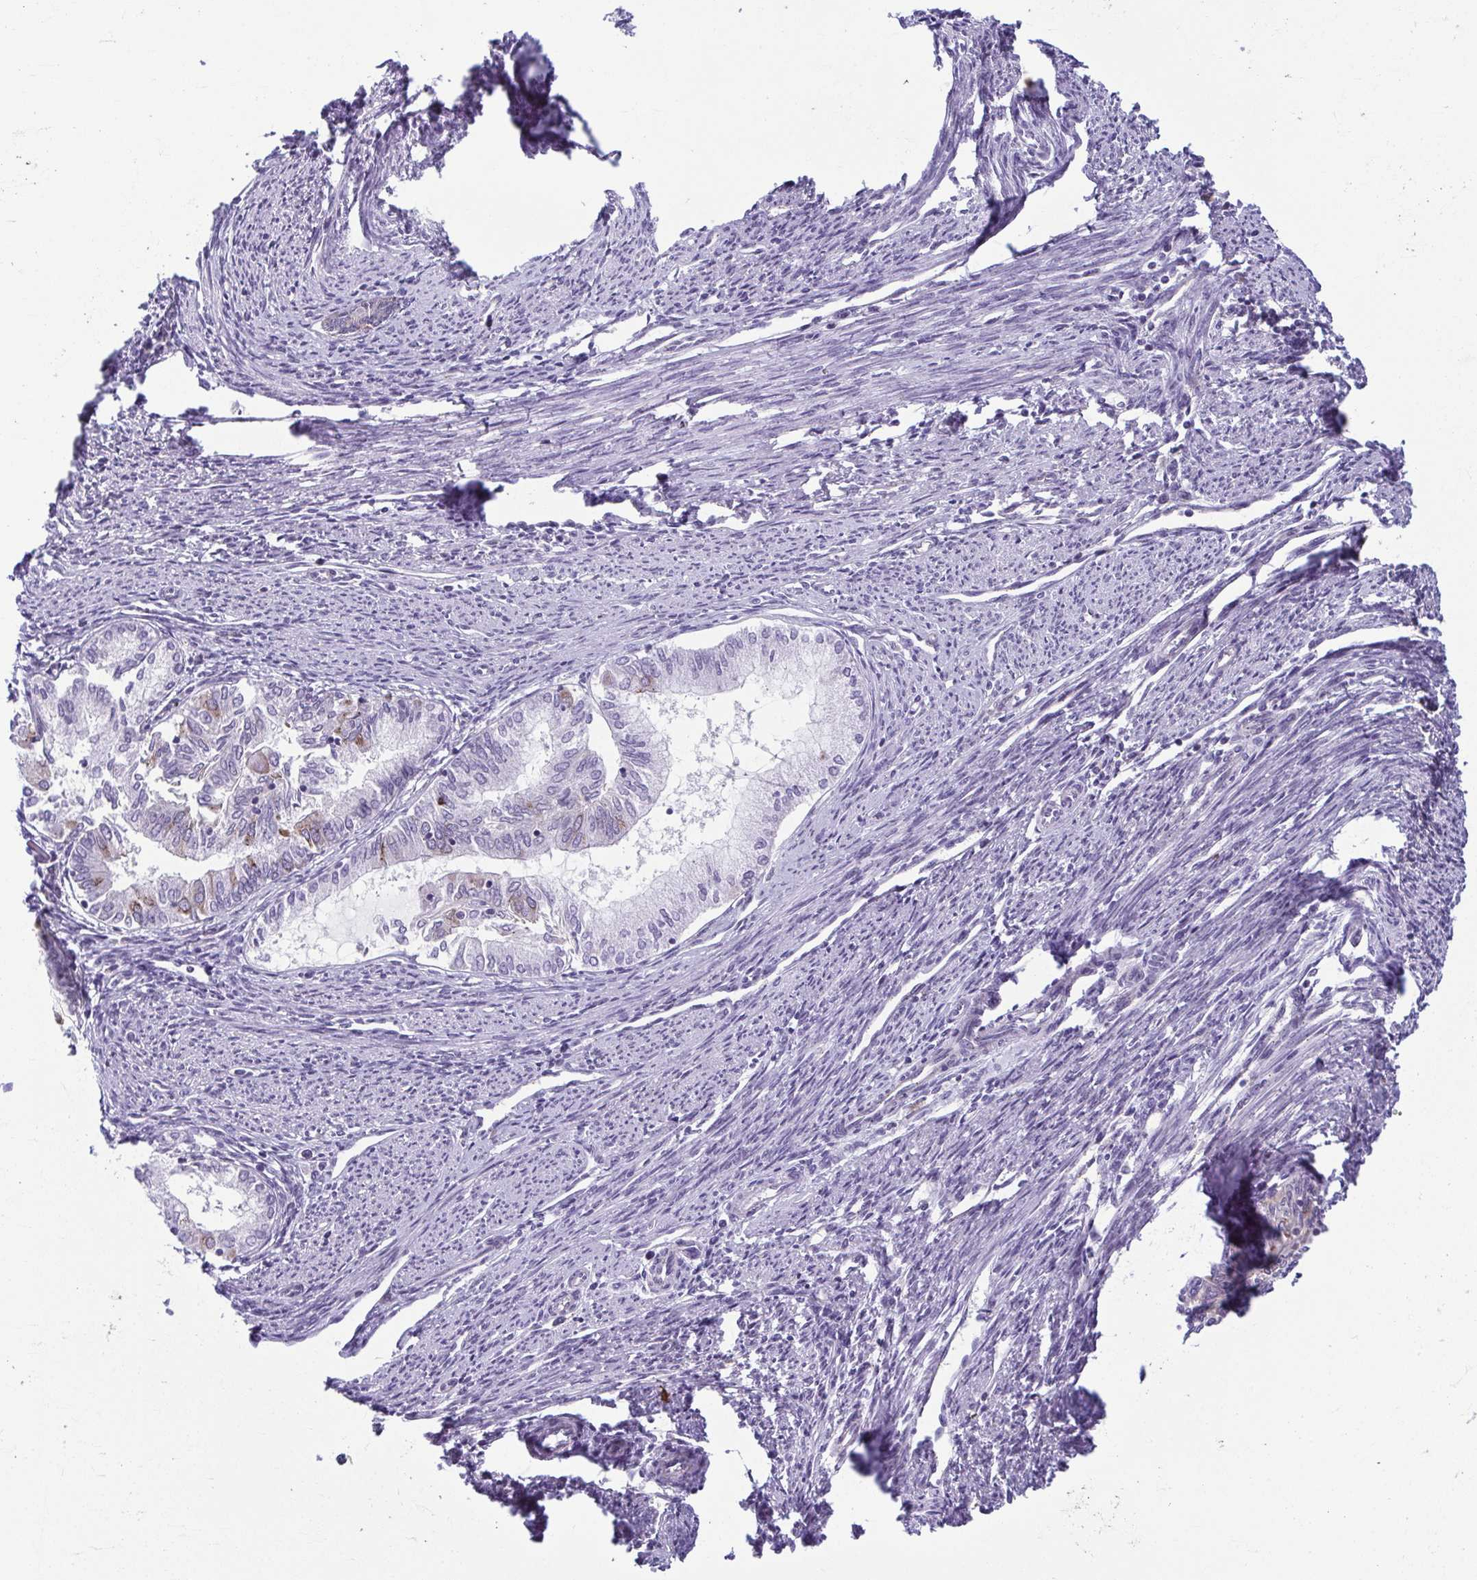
{"staining": {"intensity": "negative", "quantity": "none", "location": "none"}, "tissue": "endometrial cancer", "cell_type": "Tumor cells", "image_type": "cancer", "snomed": [{"axis": "morphology", "description": "Adenocarcinoma, NOS"}, {"axis": "topography", "description": "Endometrium"}], "caption": "This is a image of immunohistochemistry staining of endometrial cancer (adenocarcinoma), which shows no expression in tumor cells. Brightfield microscopy of immunohistochemistry stained with DAB (3,3'-diaminobenzidine) (brown) and hematoxylin (blue), captured at high magnification.", "gene": "TMEM108", "patient": {"sex": "female", "age": 79}}